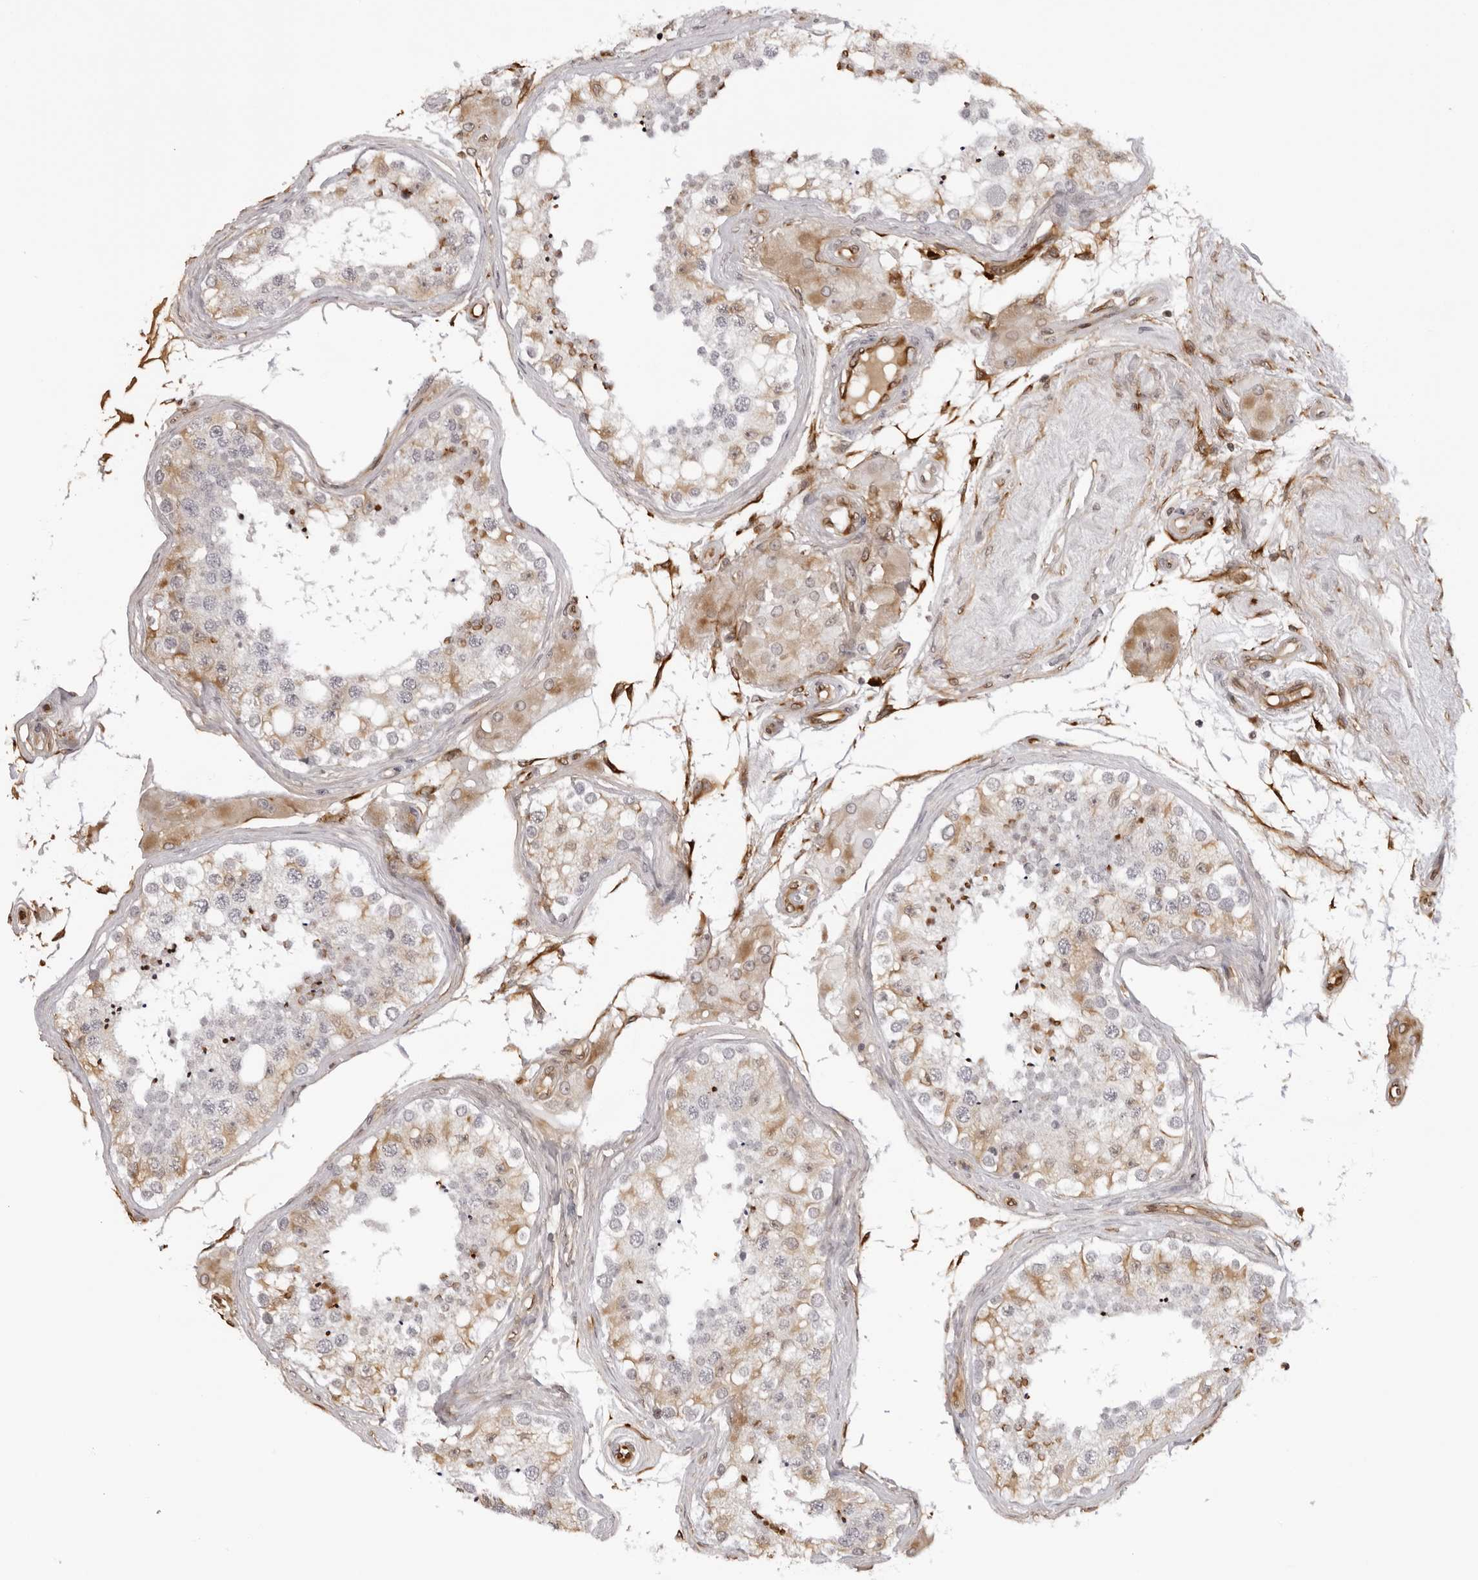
{"staining": {"intensity": "moderate", "quantity": "<25%", "location": "cytoplasmic/membranous"}, "tissue": "testis", "cell_type": "Cells in seminiferous ducts", "image_type": "normal", "snomed": [{"axis": "morphology", "description": "Normal tissue, NOS"}, {"axis": "topography", "description": "Testis"}], "caption": "Cells in seminiferous ducts exhibit low levels of moderate cytoplasmic/membranous staining in approximately <25% of cells in normal human testis.", "gene": "DYNLT5", "patient": {"sex": "male", "age": 68}}